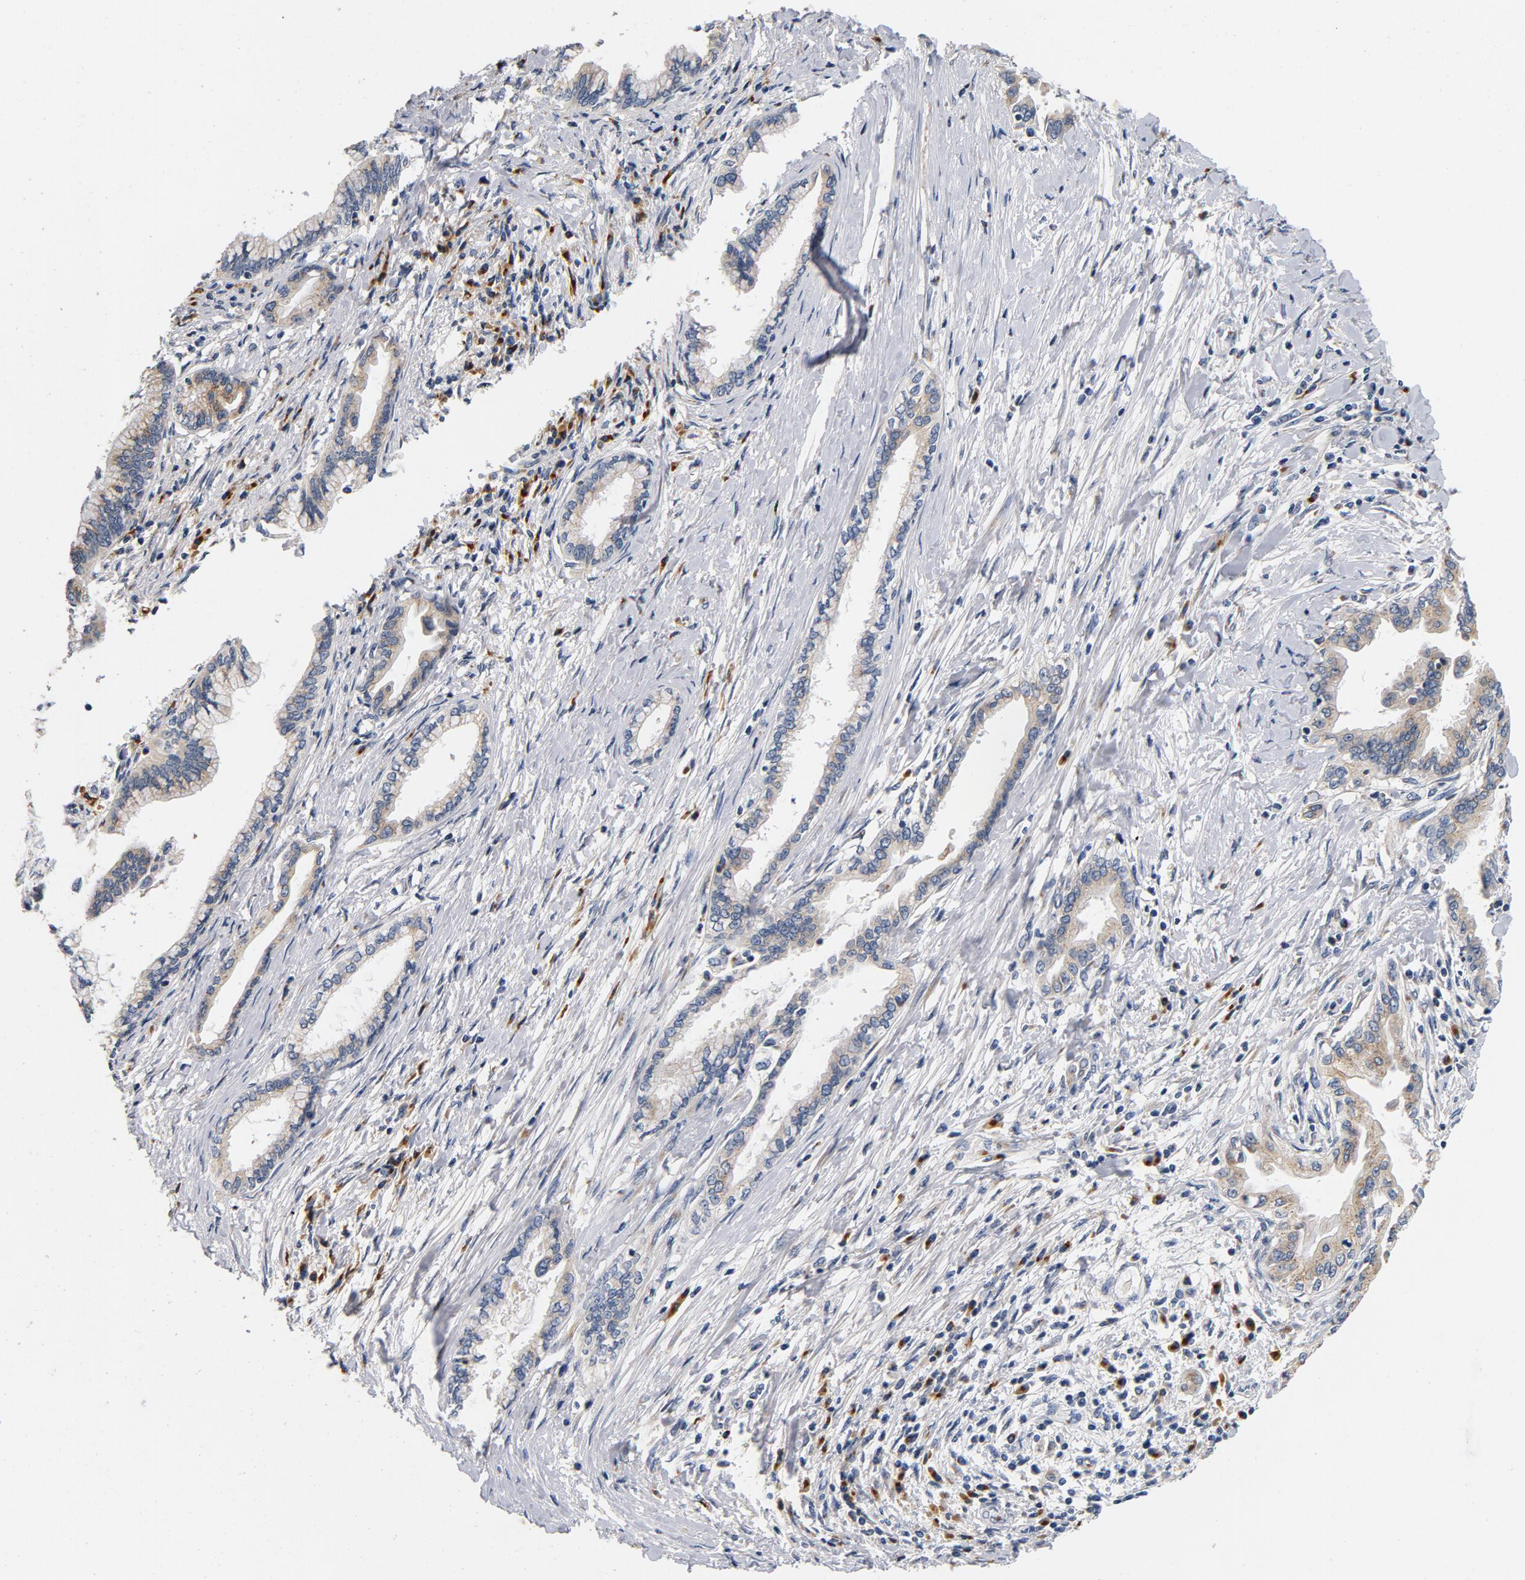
{"staining": {"intensity": "negative", "quantity": "none", "location": "none"}, "tissue": "pancreatic cancer", "cell_type": "Tumor cells", "image_type": "cancer", "snomed": [{"axis": "morphology", "description": "Adenocarcinoma, NOS"}, {"axis": "topography", "description": "Pancreas"}], "caption": "High magnification brightfield microscopy of pancreatic cancer (adenocarcinoma) stained with DAB (brown) and counterstained with hematoxylin (blue): tumor cells show no significant expression.", "gene": "LMAN2", "patient": {"sex": "female", "age": 64}}